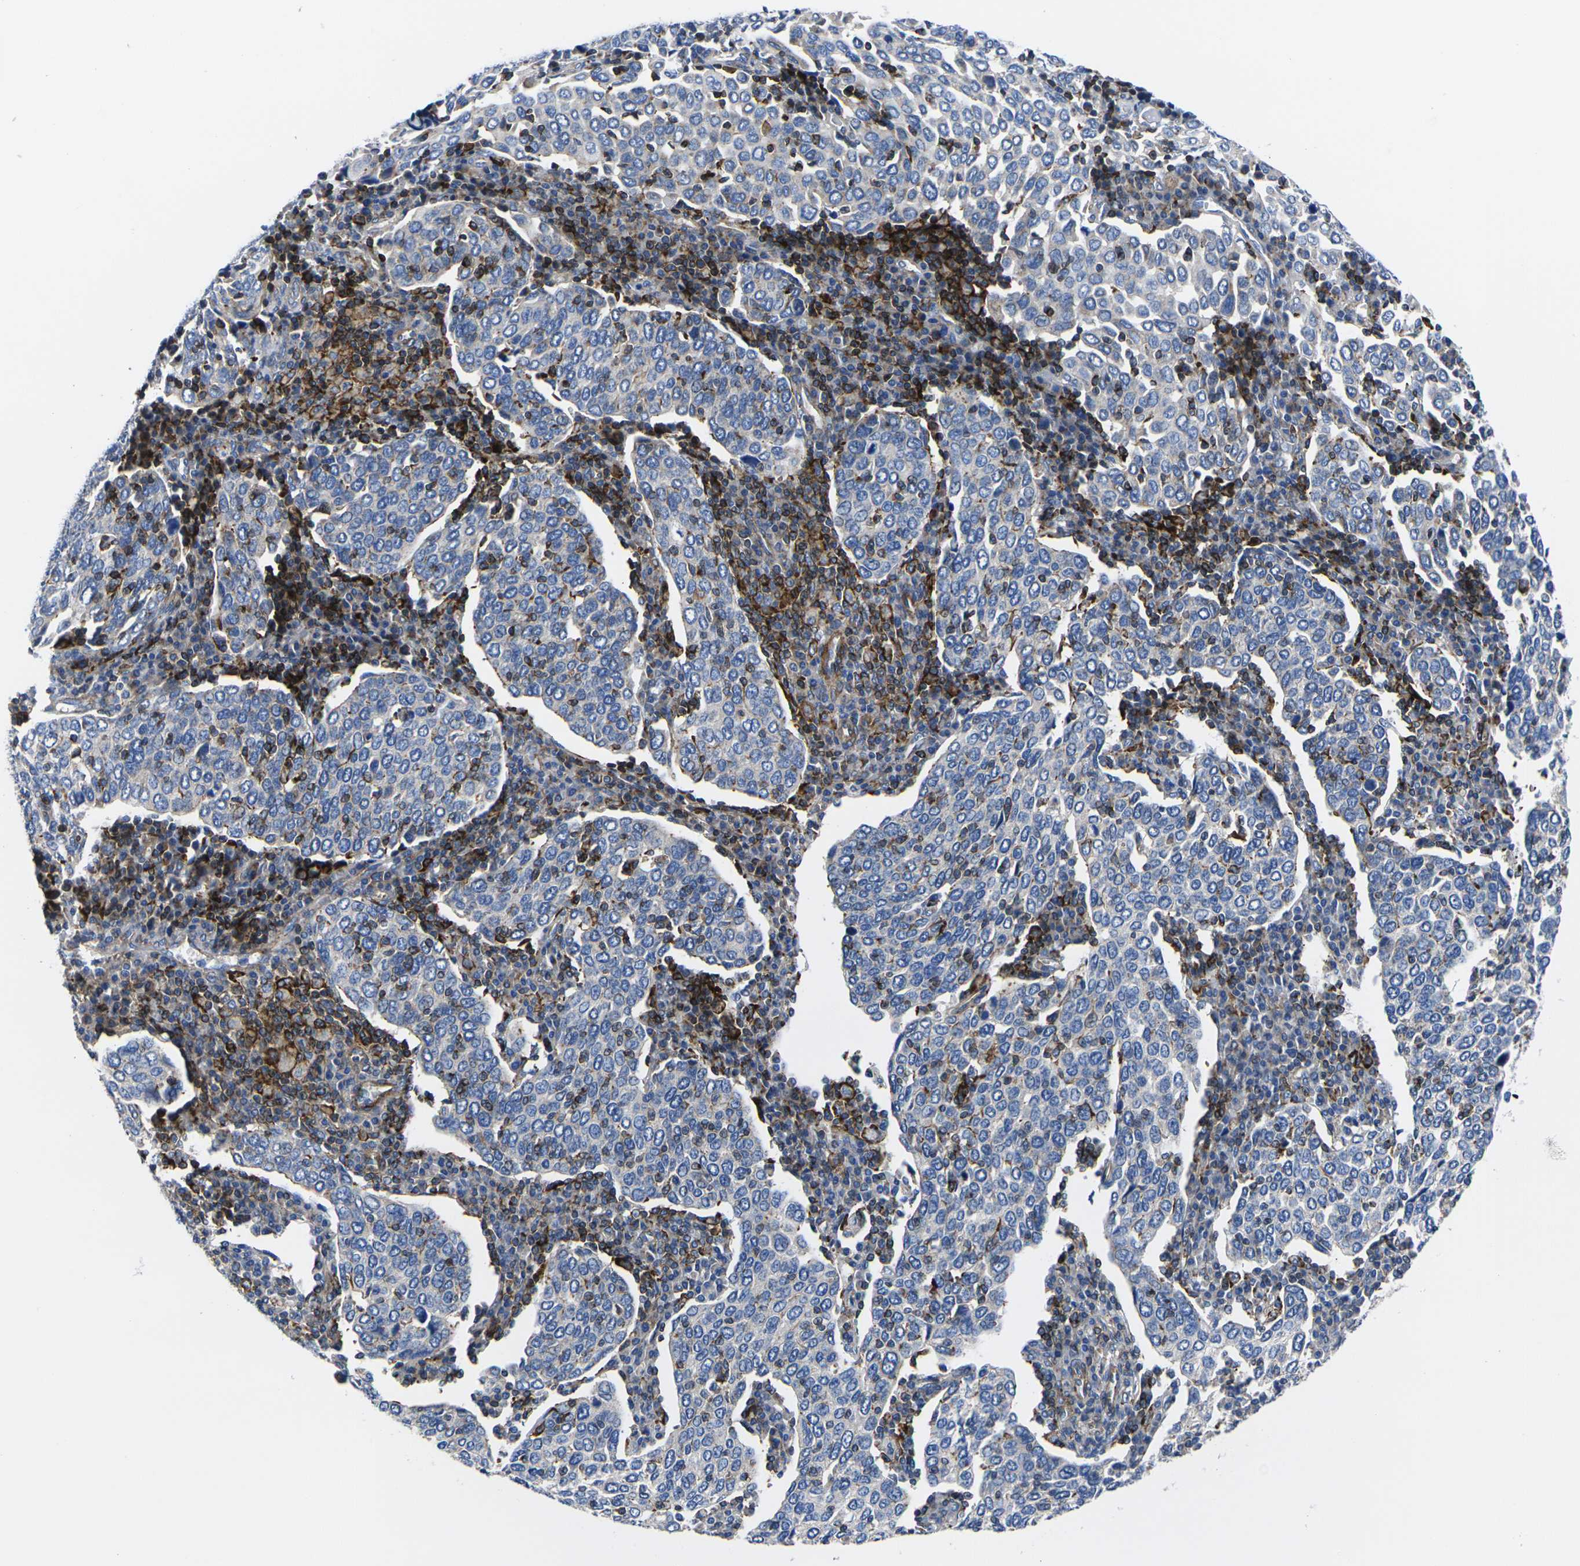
{"staining": {"intensity": "negative", "quantity": "none", "location": "none"}, "tissue": "cervical cancer", "cell_type": "Tumor cells", "image_type": "cancer", "snomed": [{"axis": "morphology", "description": "Squamous cell carcinoma, NOS"}, {"axis": "topography", "description": "Cervix"}], "caption": "High magnification brightfield microscopy of cervical cancer stained with DAB (brown) and counterstained with hematoxylin (blue): tumor cells show no significant expression. The staining is performed using DAB brown chromogen with nuclei counter-stained in using hematoxylin.", "gene": "GPR4", "patient": {"sex": "female", "age": 40}}